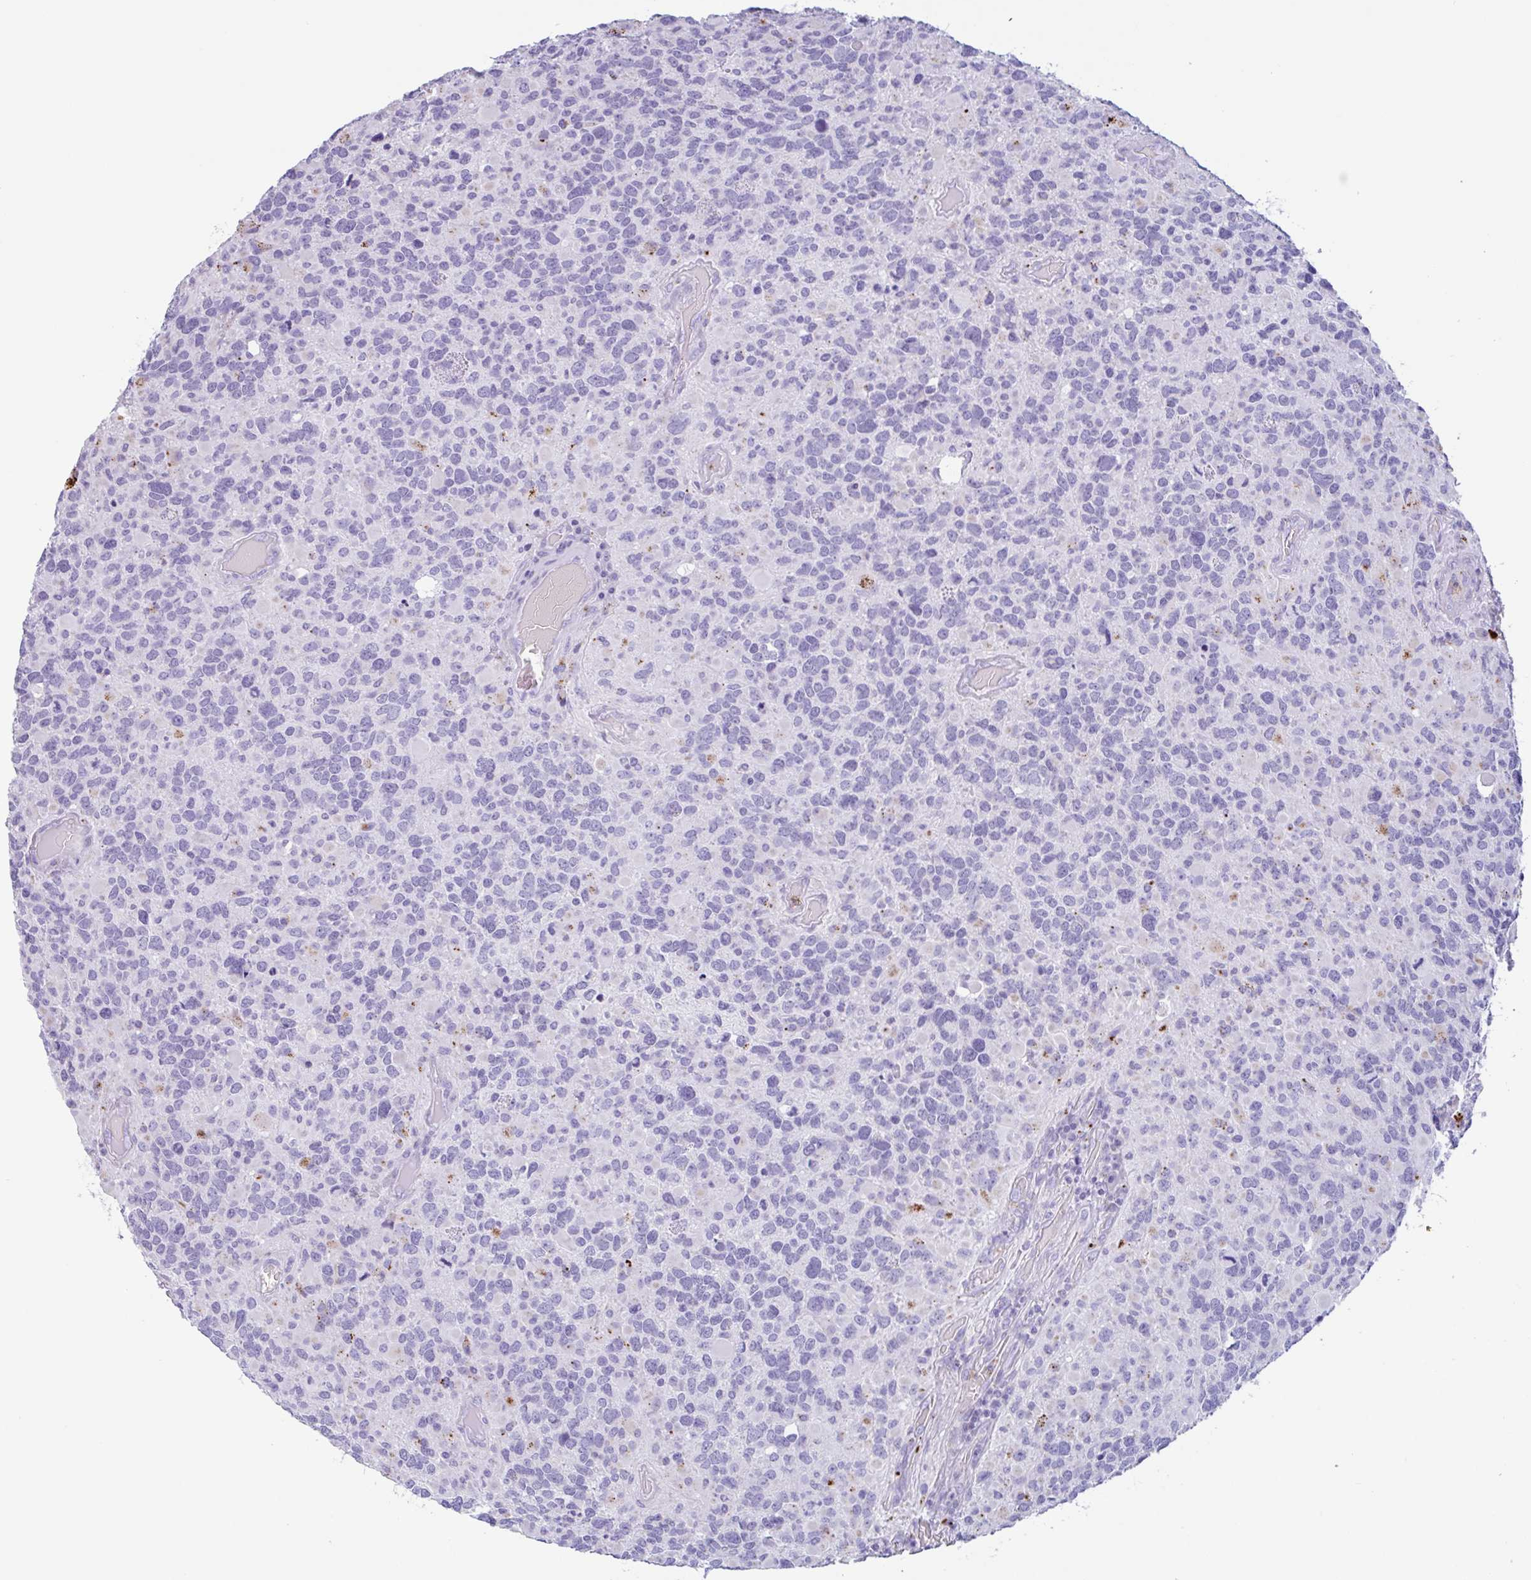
{"staining": {"intensity": "negative", "quantity": "none", "location": "none"}, "tissue": "glioma", "cell_type": "Tumor cells", "image_type": "cancer", "snomed": [{"axis": "morphology", "description": "Glioma, malignant, High grade"}, {"axis": "topography", "description": "Brain"}], "caption": "This is an IHC photomicrograph of human glioma. There is no expression in tumor cells.", "gene": "DTWD2", "patient": {"sex": "female", "age": 40}}